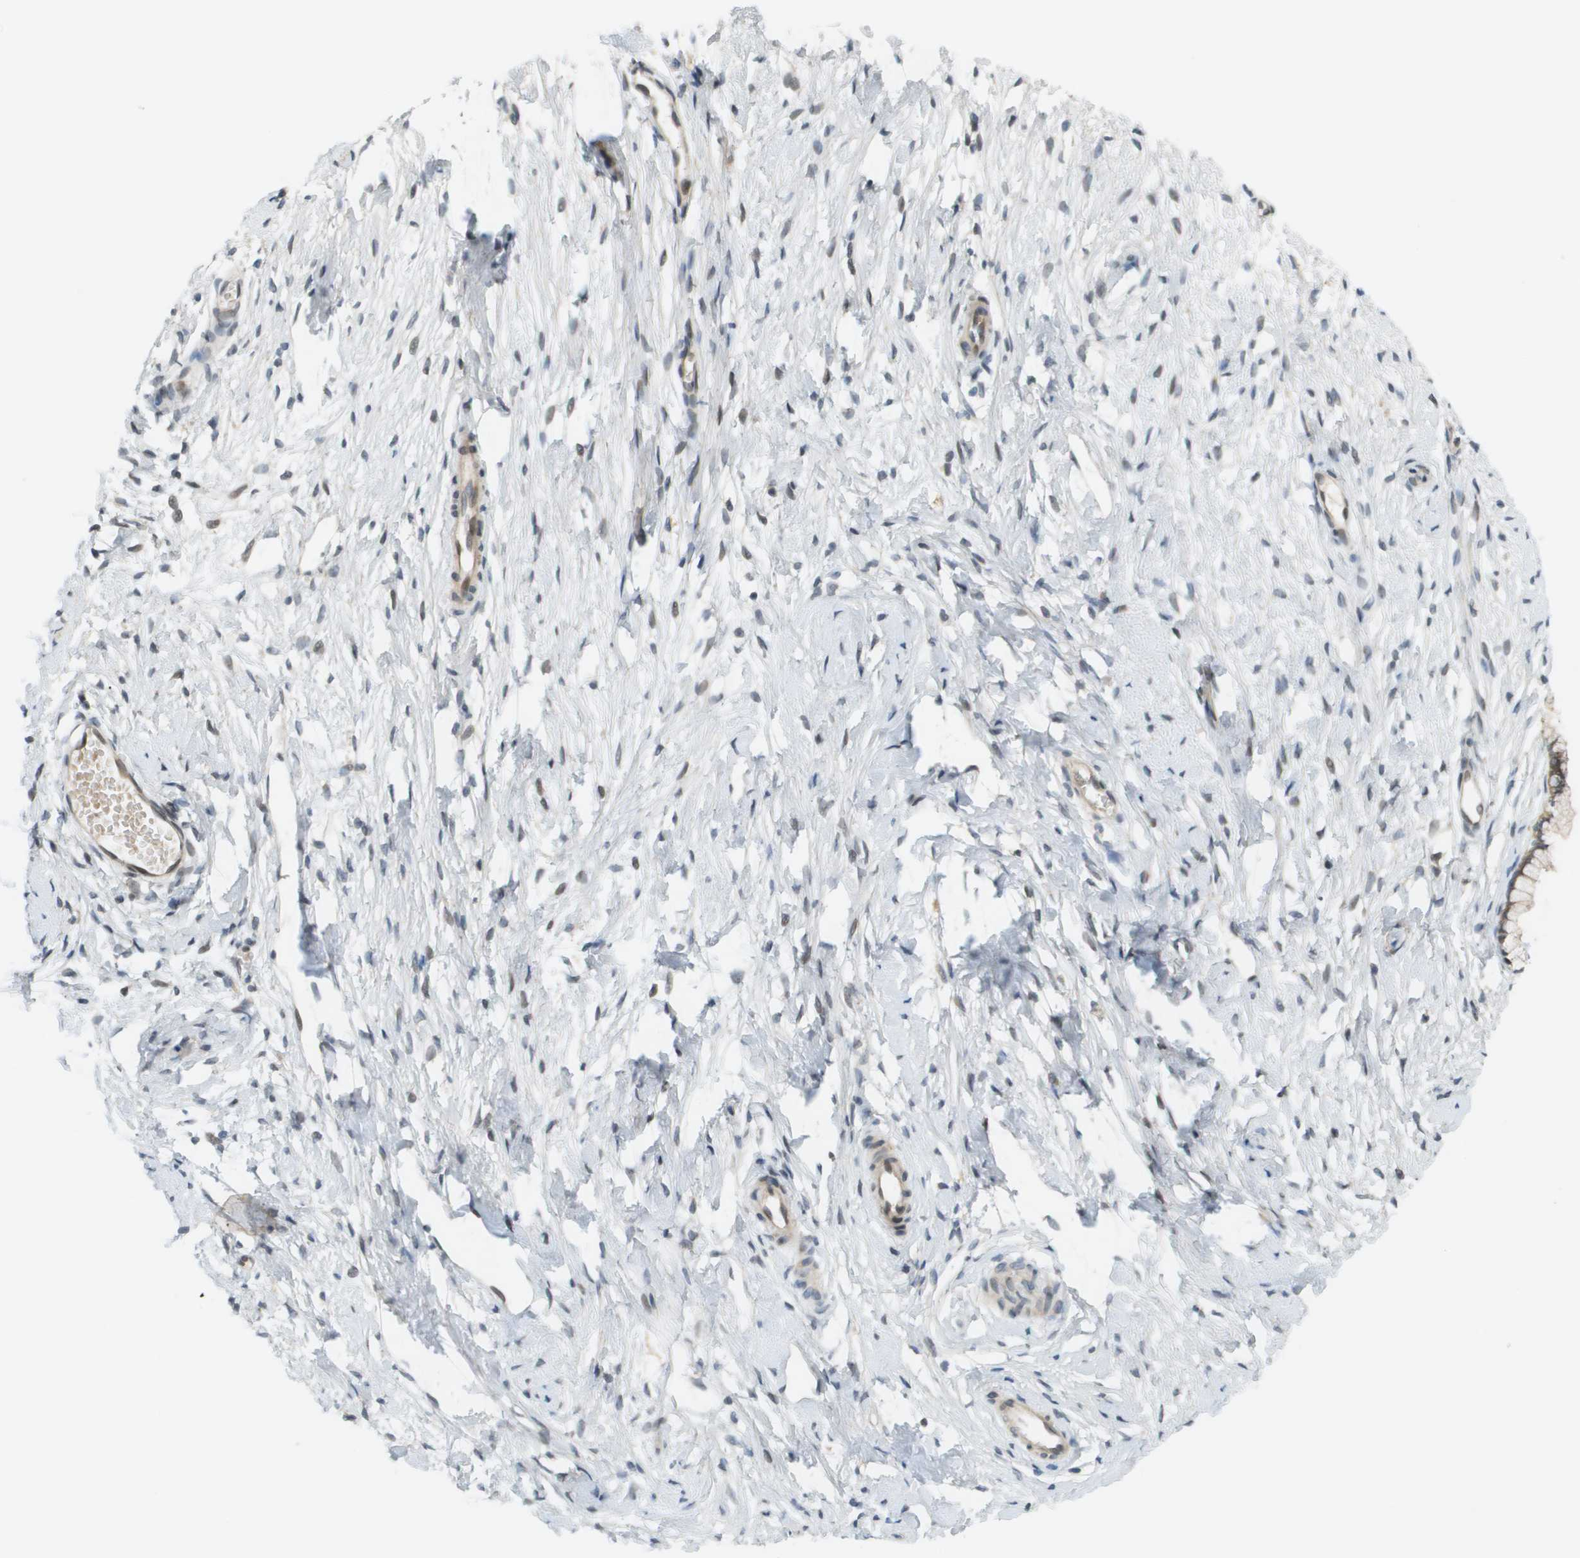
{"staining": {"intensity": "moderate", "quantity": ">75%", "location": "cytoplasmic/membranous"}, "tissue": "cervix", "cell_type": "Glandular cells", "image_type": "normal", "snomed": [{"axis": "morphology", "description": "Normal tissue, NOS"}, {"axis": "topography", "description": "Cervix"}], "caption": "The micrograph exhibits staining of unremarkable cervix, revealing moderate cytoplasmic/membranous protein staining (brown color) within glandular cells.", "gene": "CACNB4", "patient": {"sex": "female", "age": 65}}